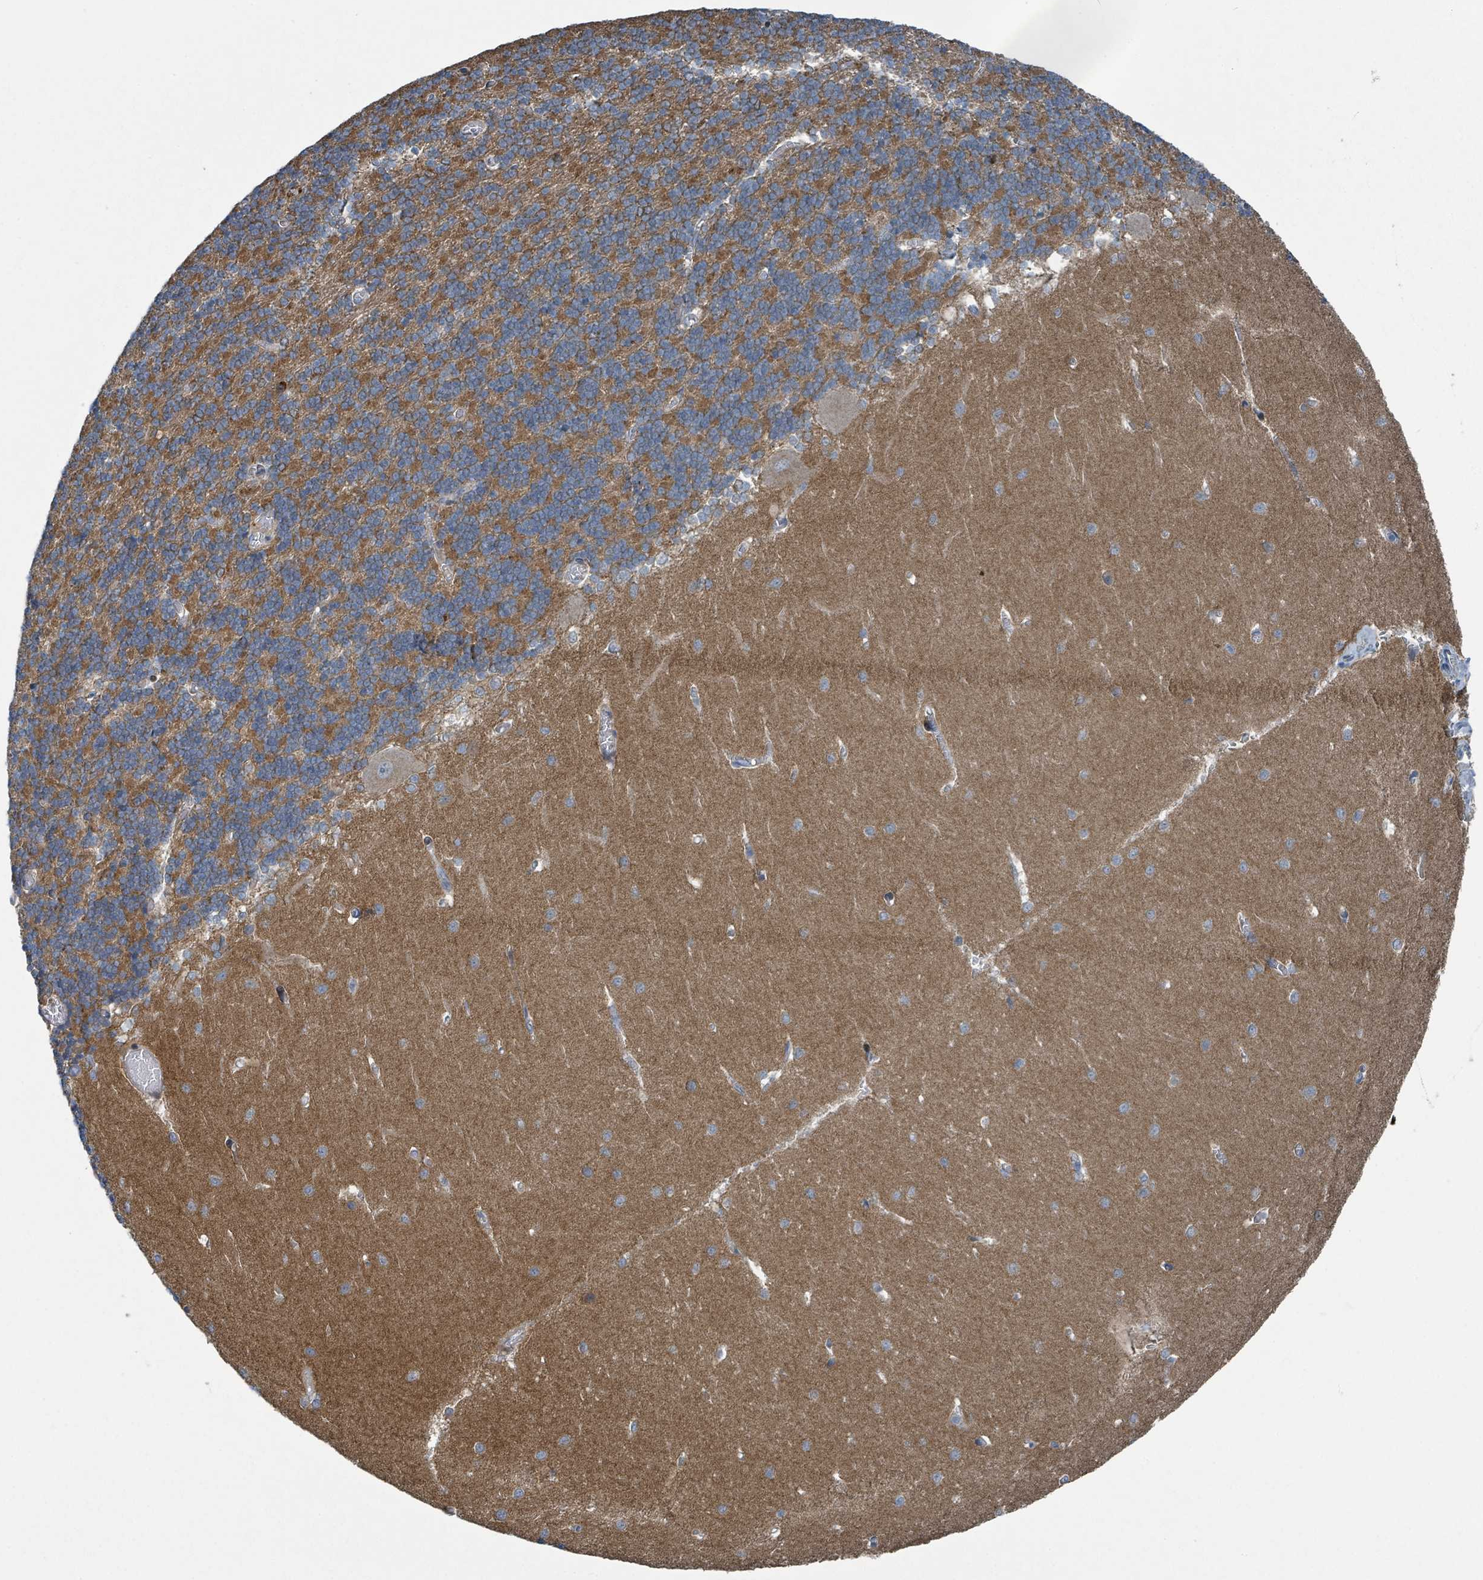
{"staining": {"intensity": "moderate", "quantity": "25%-75%", "location": "cytoplasmic/membranous"}, "tissue": "cerebellum", "cell_type": "Cells in granular layer", "image_type": "normal", "snomed": [{"axis": "morphology", "description": "Normal tissue, NOS"}, {"axis": "topography", "description": "Cerebellum"}], "caption": "This histopathology image reveals IHC staining of benign human cerebellum, with medium moderate cytoplasmic/membranous positivity in approximately 25%-75% of cells in granular layer.", "gene": "DIPK2A", "patient": {"sex": "male", "age": 37}}